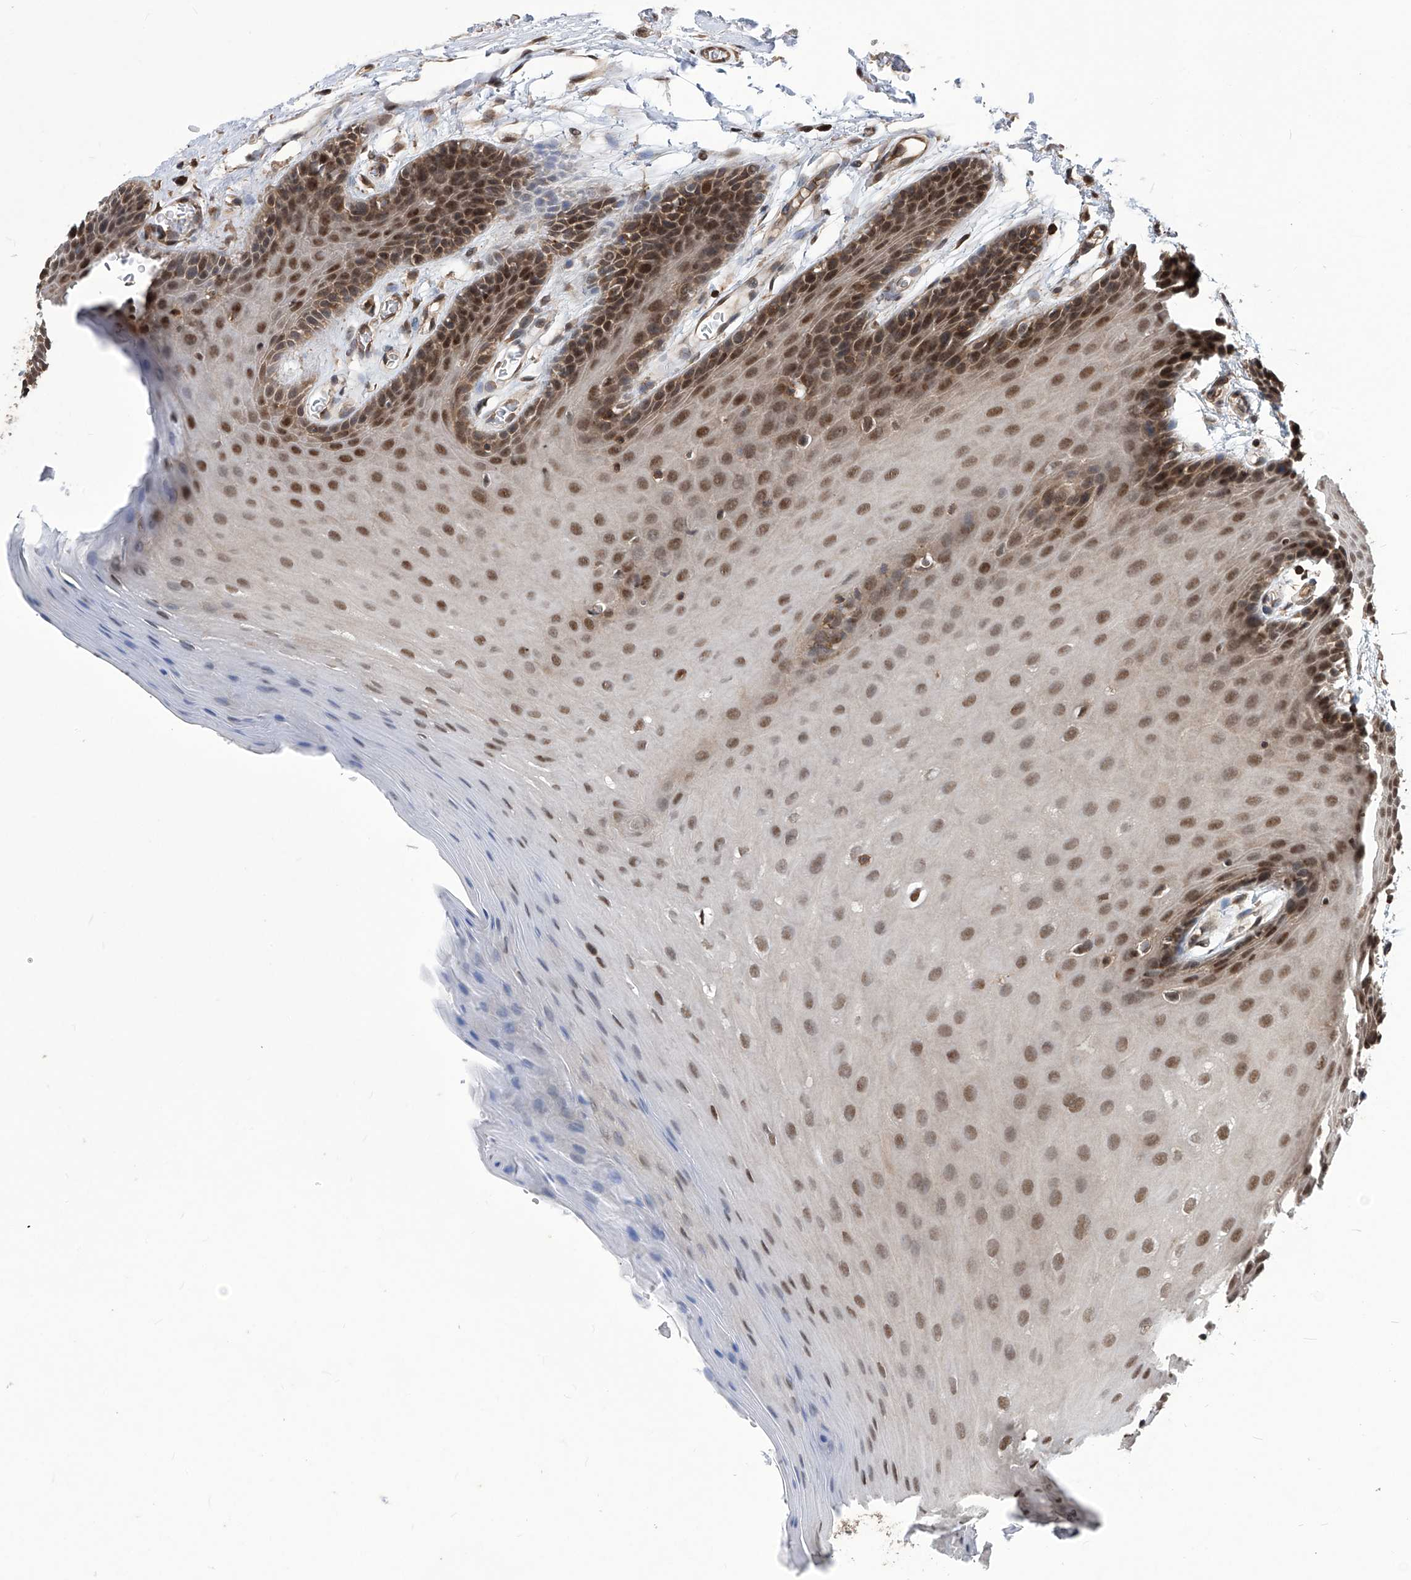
{"staining": {"intensity": "moderate", "quantity": ">75%", "location": "cytoplasmic/membranous,nuclear"}, "tissue": "oral mucosa", "cell_type": "Squamous epithelial cells", "image_type": "normal", "snomed": [{"axis": "morphology", "description": "Normal tissue, NOS"}, {"axis": "morphology", "description": "Squamous cell carcinoma, NOS"}, {"axis": "topography", "description": "Skeletal muscle"}, {"axis": "topography", "description": "Oral tissue"}, {"axis": "topography", "description": "Salivary gland"}, {"axis": "topography", "description": "Head-Neck"}], "caption": "Immunohistochemistry (IHC) (DAB (3,3'-diaminobenzidine)) staining of unremarkable human oral mucosa shows moderate cytoplasmic/membranous,nuclear protein positivity in approximately >75% of squamous epithelial cells. (Stains: DAB (3,3'-diaminobenzidine) in brown, nuclei in blue, Microscopy: brightfield microscopy at high magnification).", "gene": "PSMB1", "patient": {"sex": "male", "age": 54}}